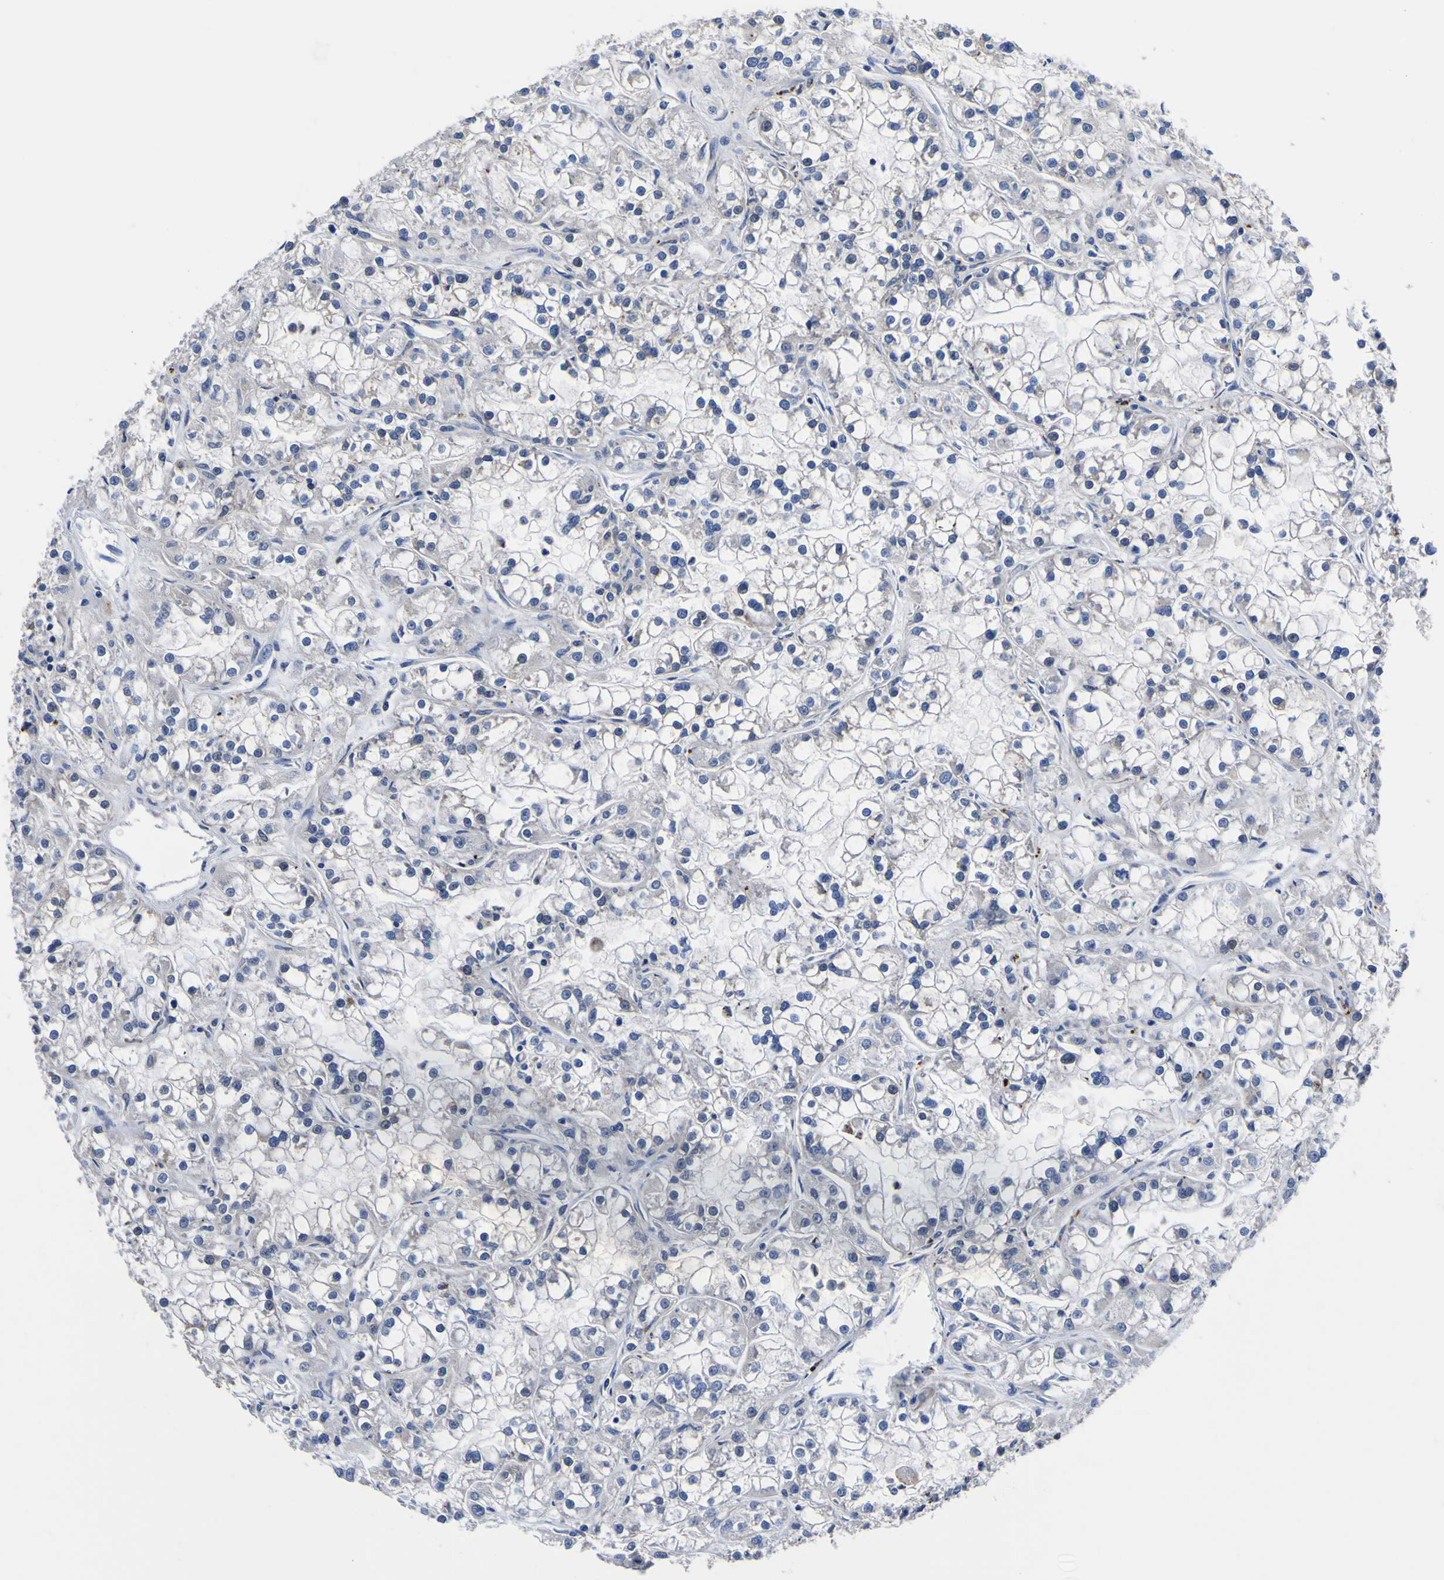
{"staining": {"intensity": "negative", "quantity": "none", "location": "none"}, "tissue": "renal cancer", "cell_type": "Tumor cells", "image_type": "cancer", "snomed": [{"axis": "morphology", "description": "Adenocarcinoma, NOS"}, {"axis": "topography", "description": "Kidney"}], "caption": "Renal cancer stained for a protein using immunohistochemistry (IHC) demonstrates no expression tumor cells.", "gene": "IGFLR1", "patient": {"sex": "female", "age": 52}}